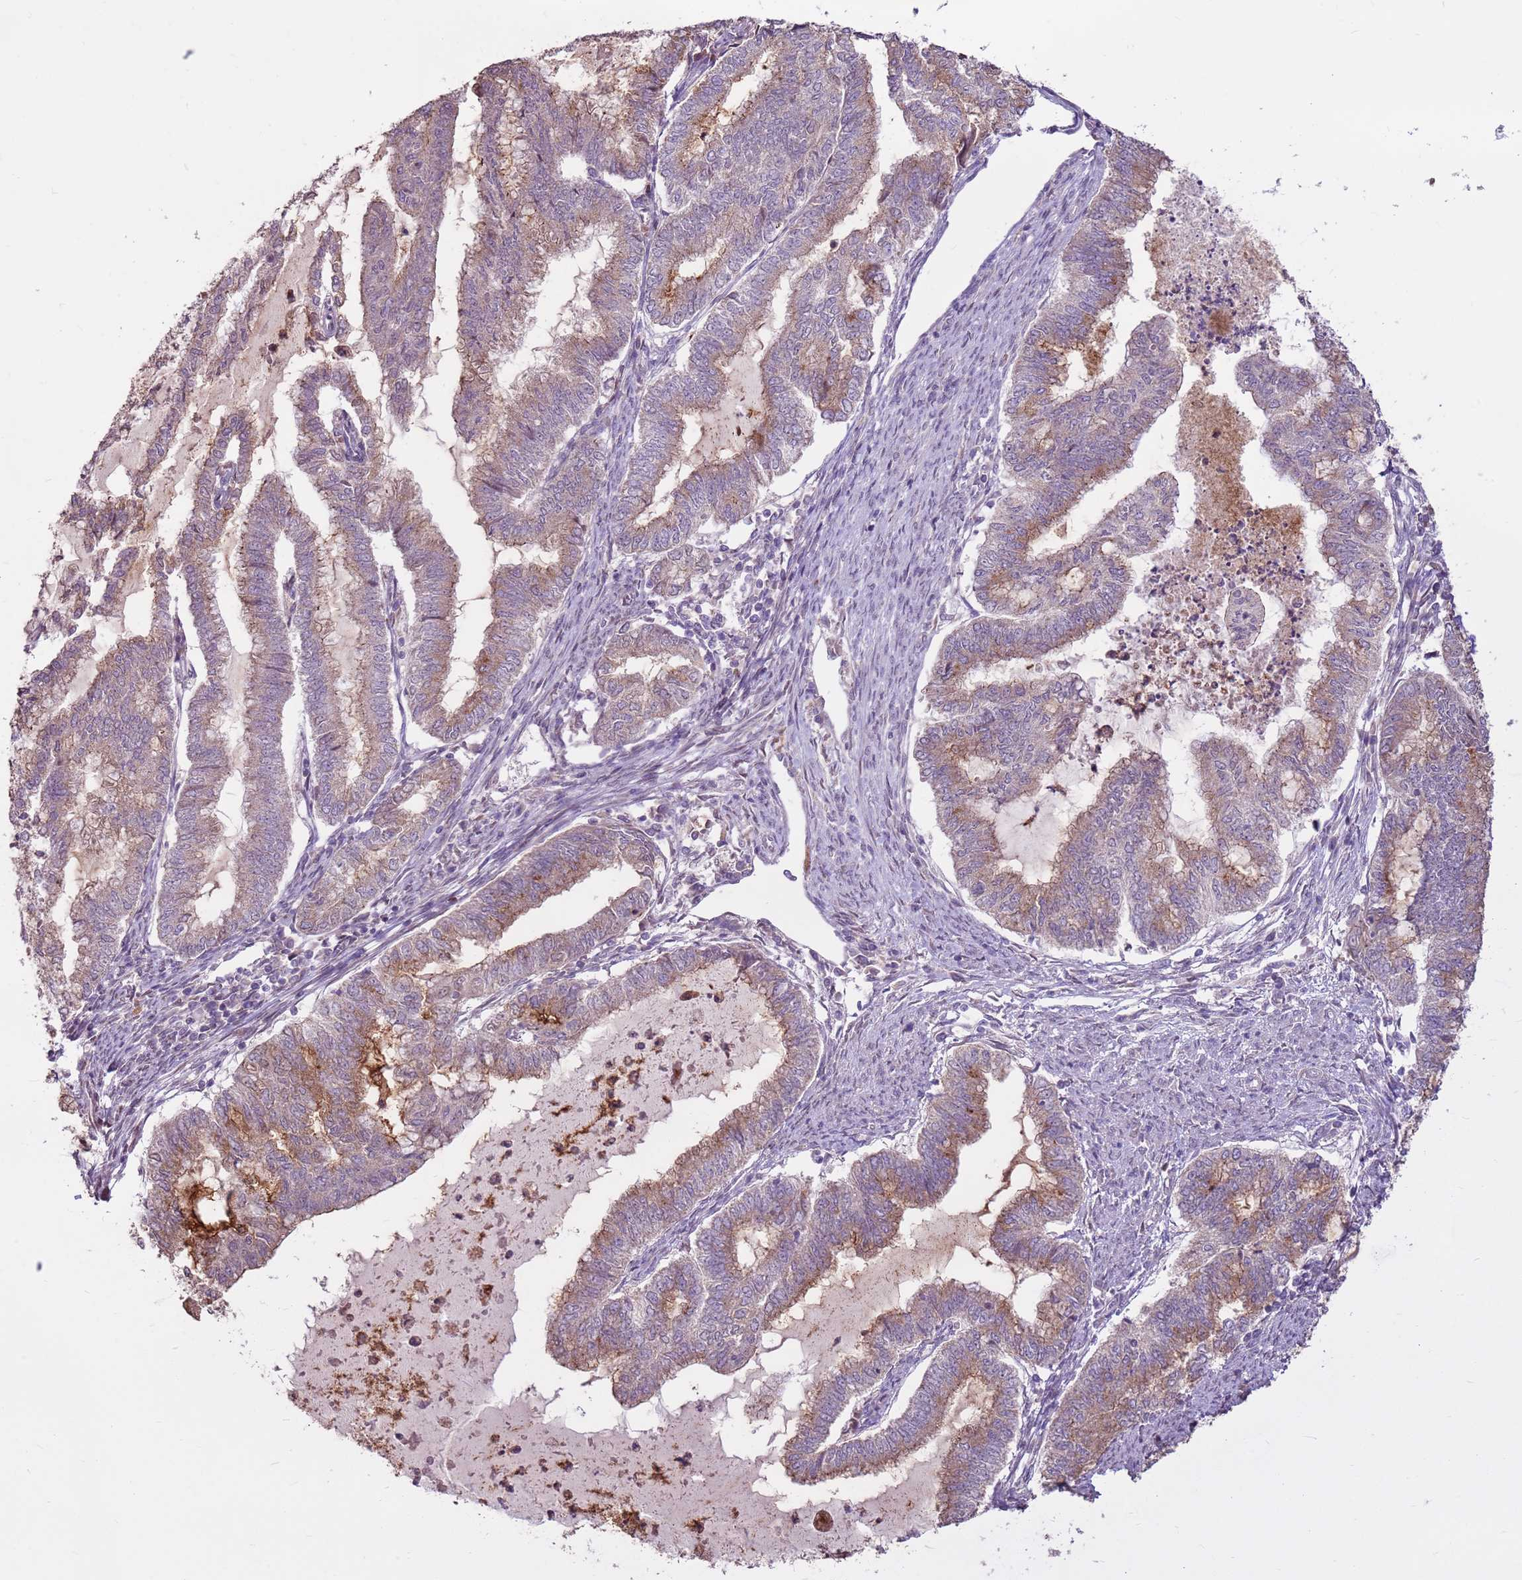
{"staining": {"intensity": "moderate", "quantity": ">75%", "location": "cytoplasmic/membranous"}, "tissue": "endometrial cancer", "cell_type": "Tumor cells", "image_type": "cancer", "snomed": [{"axis": "morphology", "description": "Adenocarcinoma, NOS"}, {"axis": "topography", "description": "Endometrium"}], "caption": "An IHC micrograph of tumor tissue is shown. Protein staining in brown labels moderate cytoplasmic/membranous positivity in endometrial adenocarcinoma within tumor cells.", "gene": "LGI4", "patient": {"sex": "female", "age": 79}}